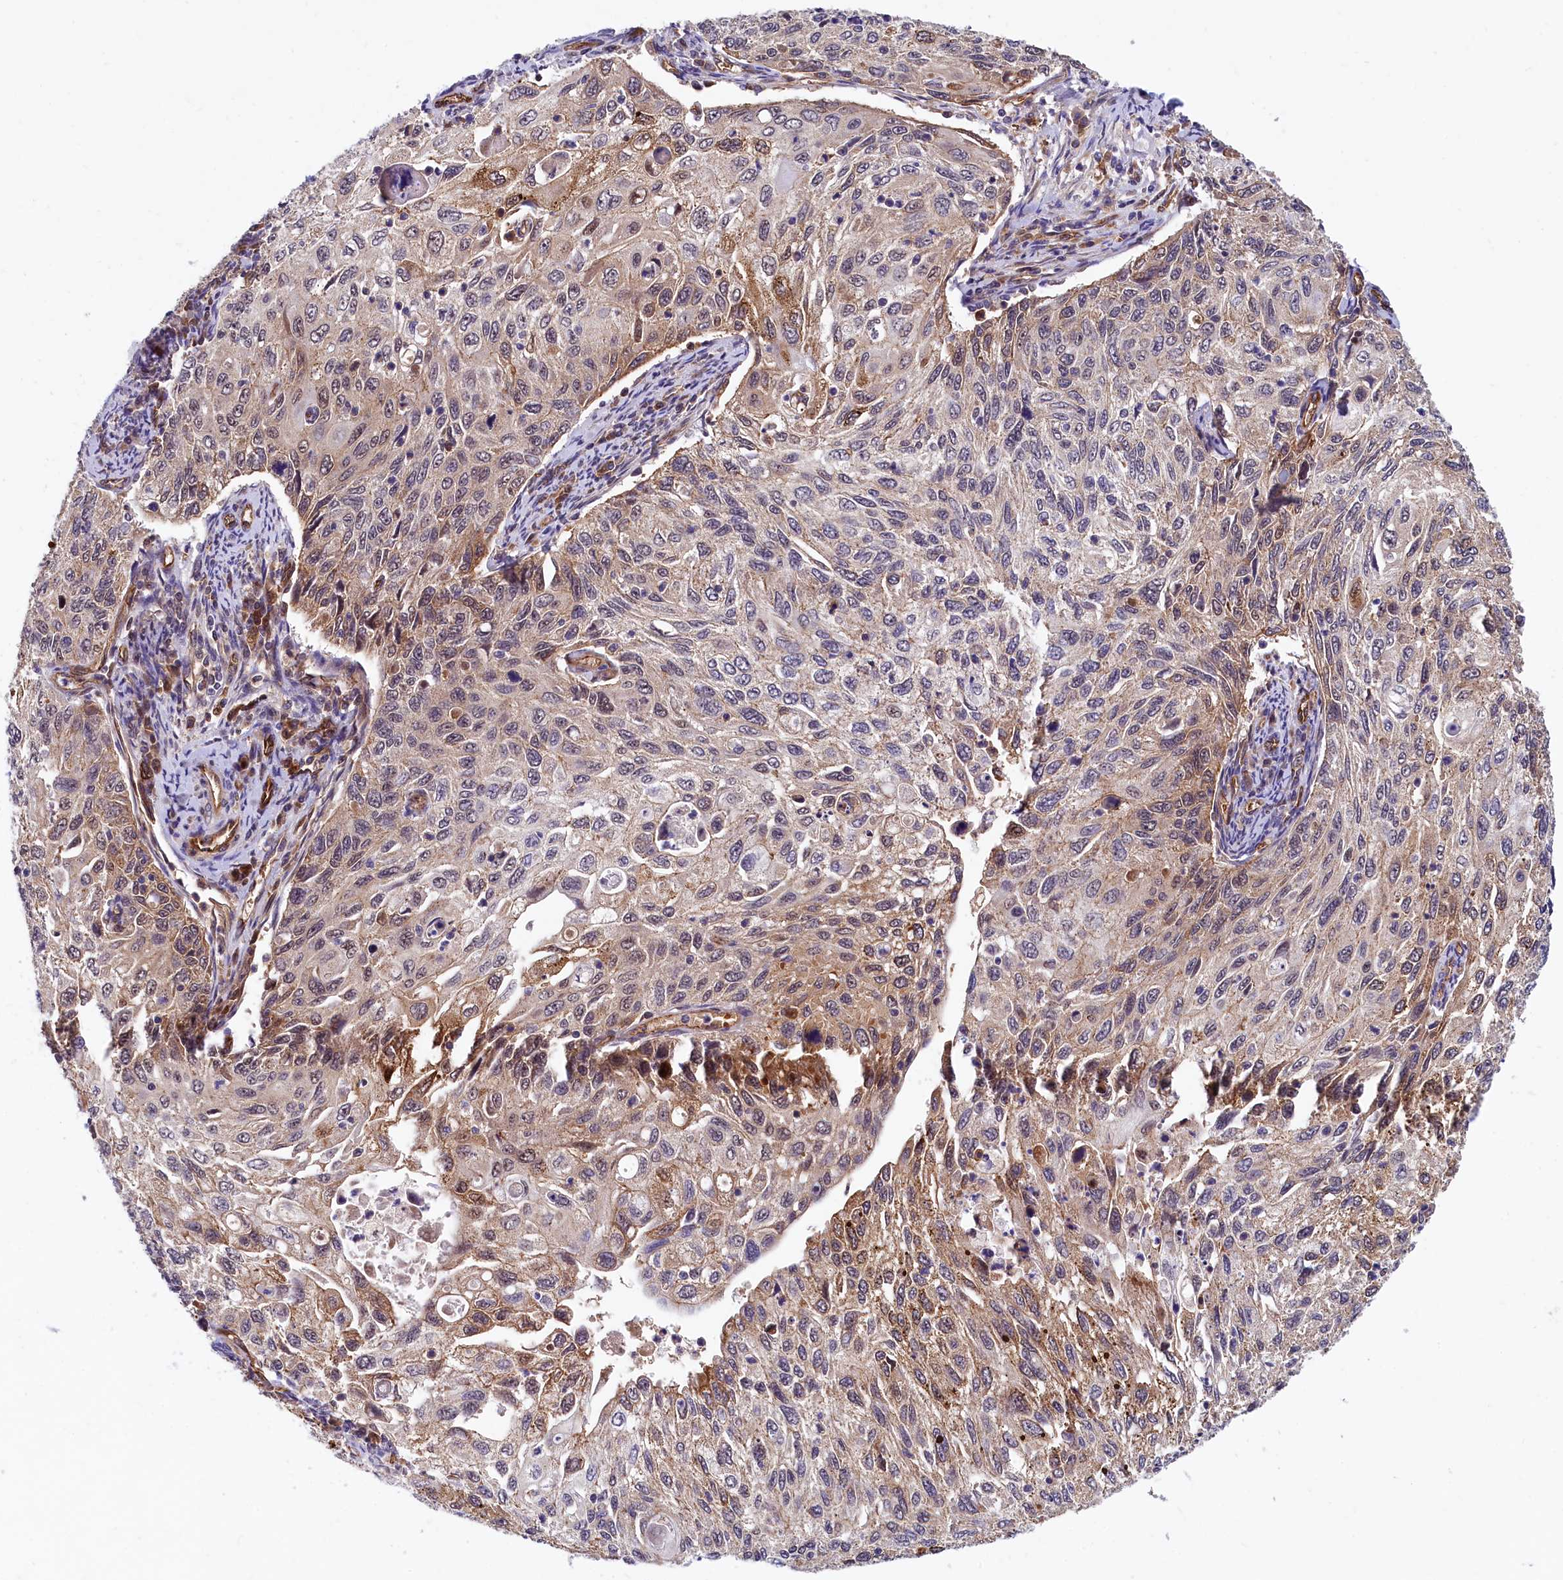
{"staining": {"intensity": "moderate", "quantity": "25%-75%", "location": "cytoplasmic/membranous"}, "tissue": "cervical cancer", "cell_type": "Tumor cells", "image_type": "cancer", "snomed": [{"axis": "morphology", "description": "Squamous cell carcinoma, NOS"}, {"axis": "topography", "description": "Cervix"}], "caption": "This image displays IHC staining of cervical cancer, with medium moderate cytoplasmic/membranous staining in about 25%-75% of tumor cells.", "gene": "ARL14EP", "patient": {"sex": "female", "age": 70}}